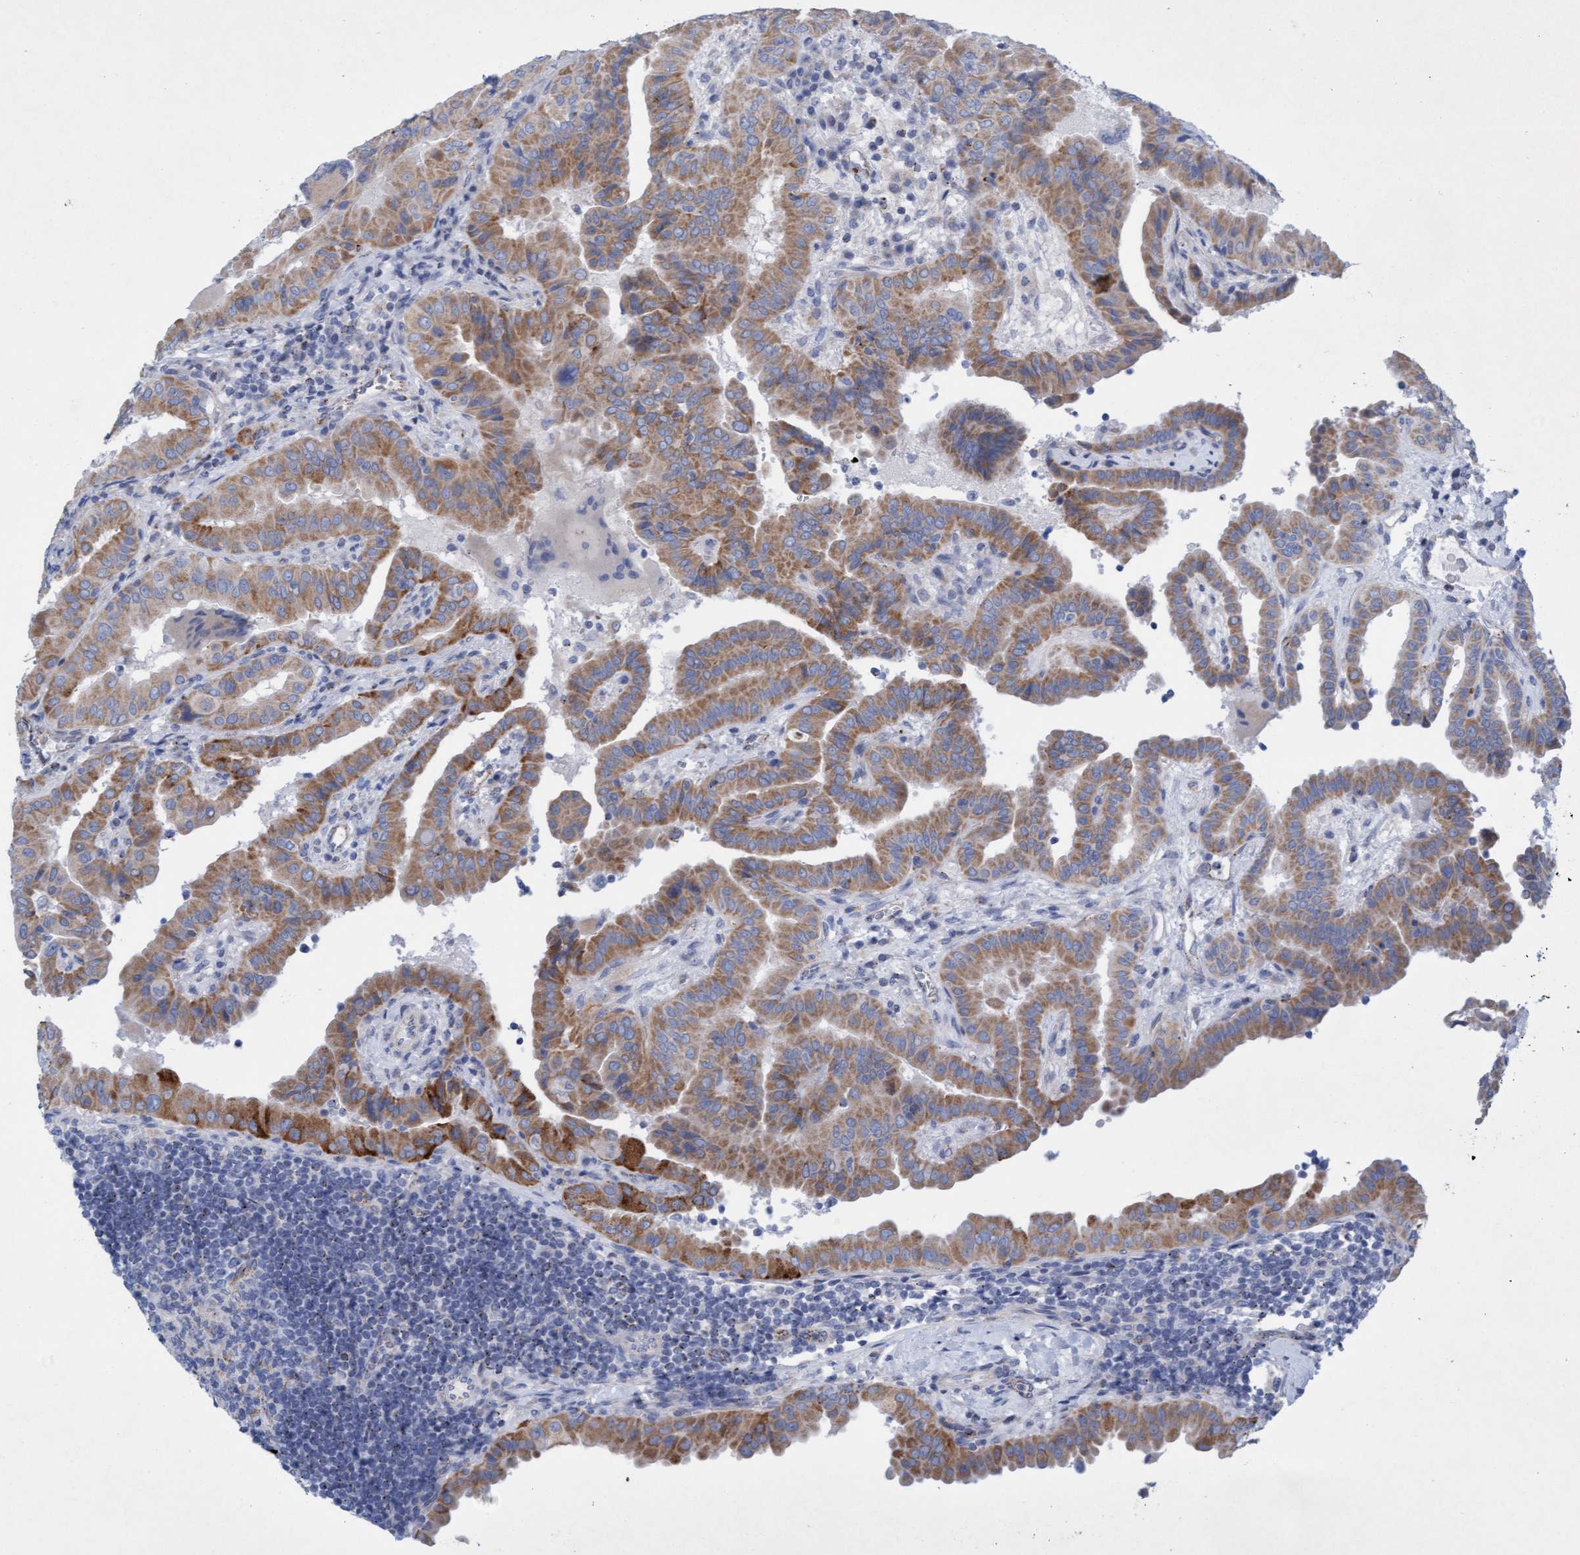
{"staining": {"intensity": "moderate", "quantity": ">75%", "location": "cytoplasmic/membranous"}, "tissue": "thyroid cancer", "cell_type": "Tumor cells", "image_type": "cancer", "snomed": [{"axis": "morphology", "description": "Papillary adenocarcinoma, NOS"}, {"axis": "topography", "description": "Thyroid gland"}], "caption": "A brown stain highlights moderate cytoplasmic/membranous staining of a protein in human thyroid cancer (papillary adenocarcinoma) tumor cells.", "gene": "SGSH", "patient": {"sex": "male", "age": 33}}